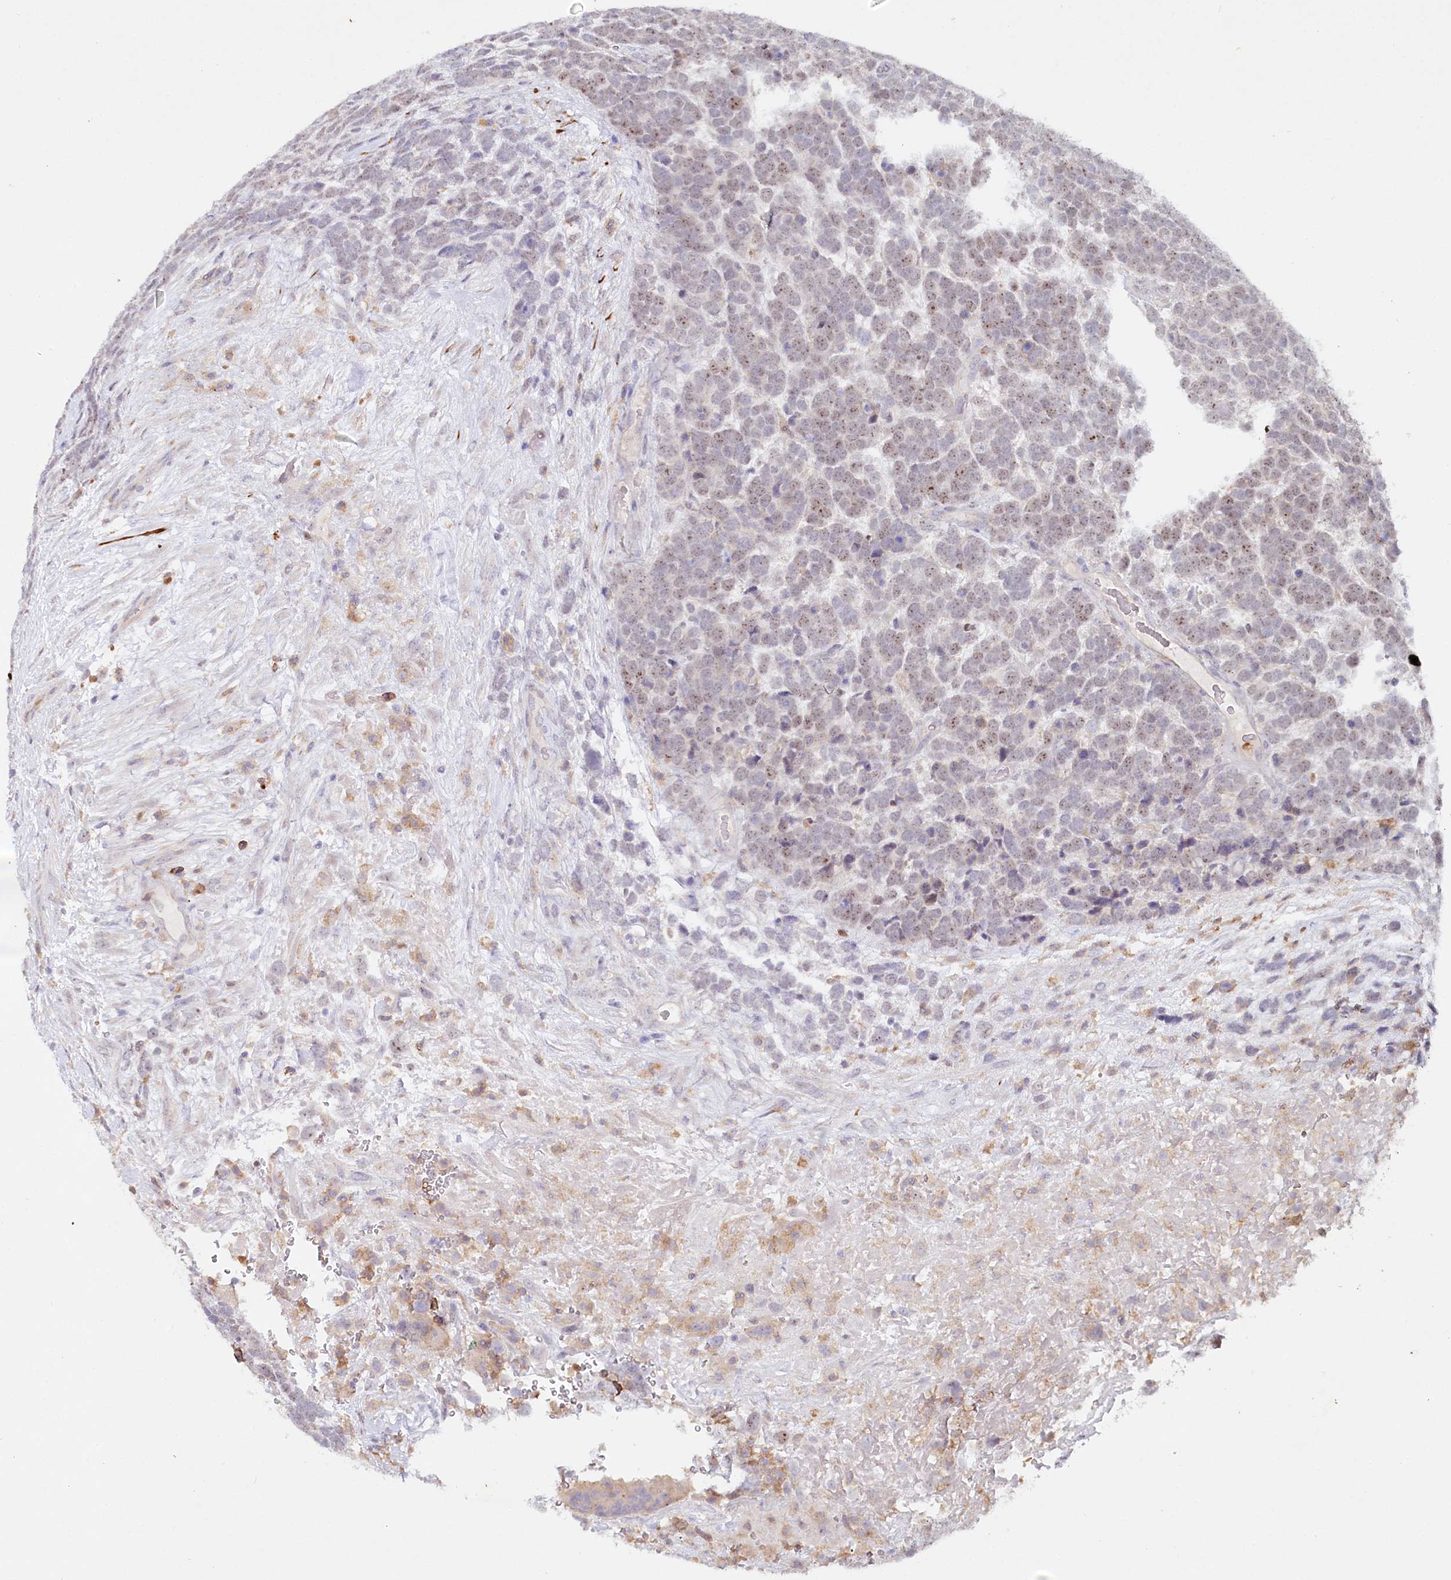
{"staining": {"intensity": "weak", "quantity": "<25%", "location": "nuclear"}, "tissue": "urothelial cancer", "cell_type": "Tumor cells", "image_type": "cancer", "snomed": [{"axis": "morphology", "description": "Urothelial carcinoma, High grade"}, {"axis": "topography", "description": "Urinary bladder"}], "caption": "Immunohistochemical staining of human urothelial cancer displays no significant expression in tumor cells.", "gene": "ALDH3B1", "patient": {"sex": "female", "age": 82}}